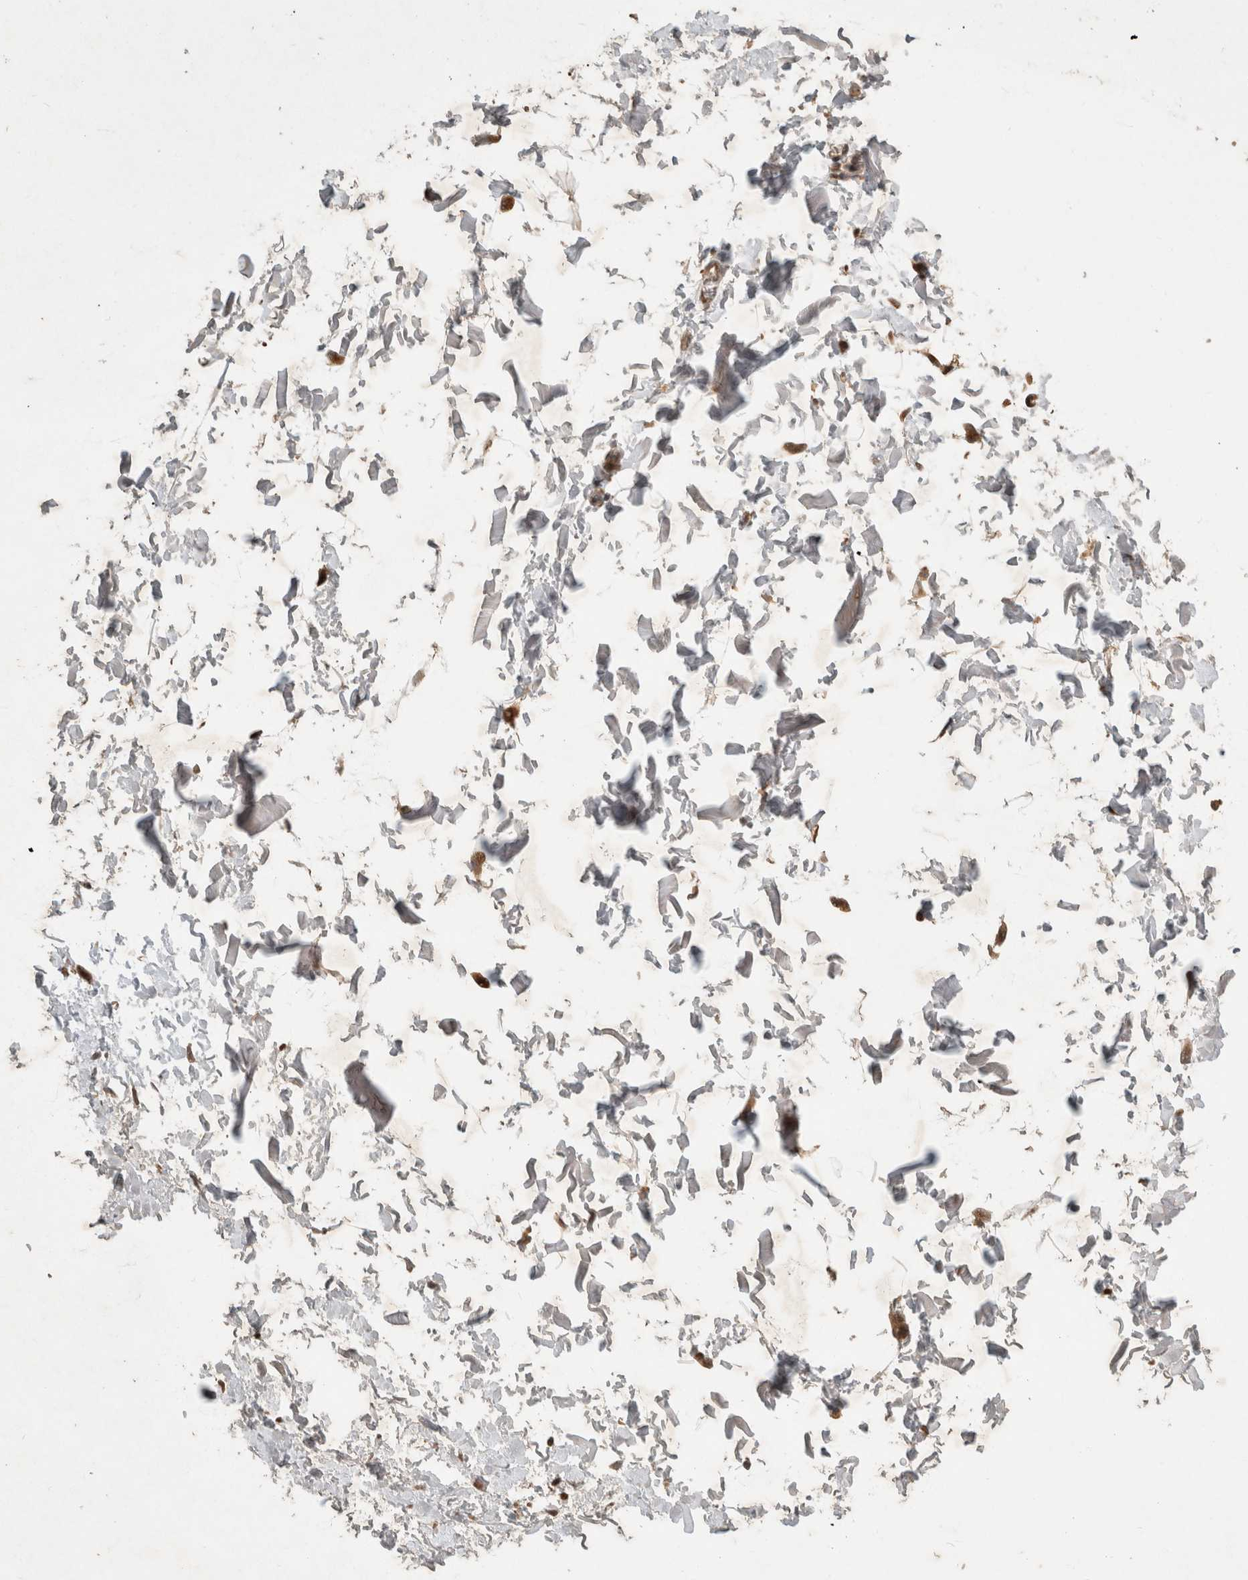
{"staining": {"intensity": "moderate", "quantity": ">75%", "location": "cytoplasmic/membranous"}, "tissue": "soft tissue", "cell_type": "Fibroblasts", "image_type": "normal", "snomed": [{"axis": "morphology", "description": "Normal tissue, NOS"}, {"axis": "topography", "description": "Soft tissue"}], "caption": "Immunohistochemistry (IHC) histopathology image of normal soft tissue: human soft tissue stained using immunohistochemistry displays medium levels of moderate protein expression localized specifically in the cytoplasmic/membranous of fibroblasts, appearing as a cytoplasmic/membranous brown color.", "gene": "SERAC1", "patient": {"sex": "male", "age": 72}}